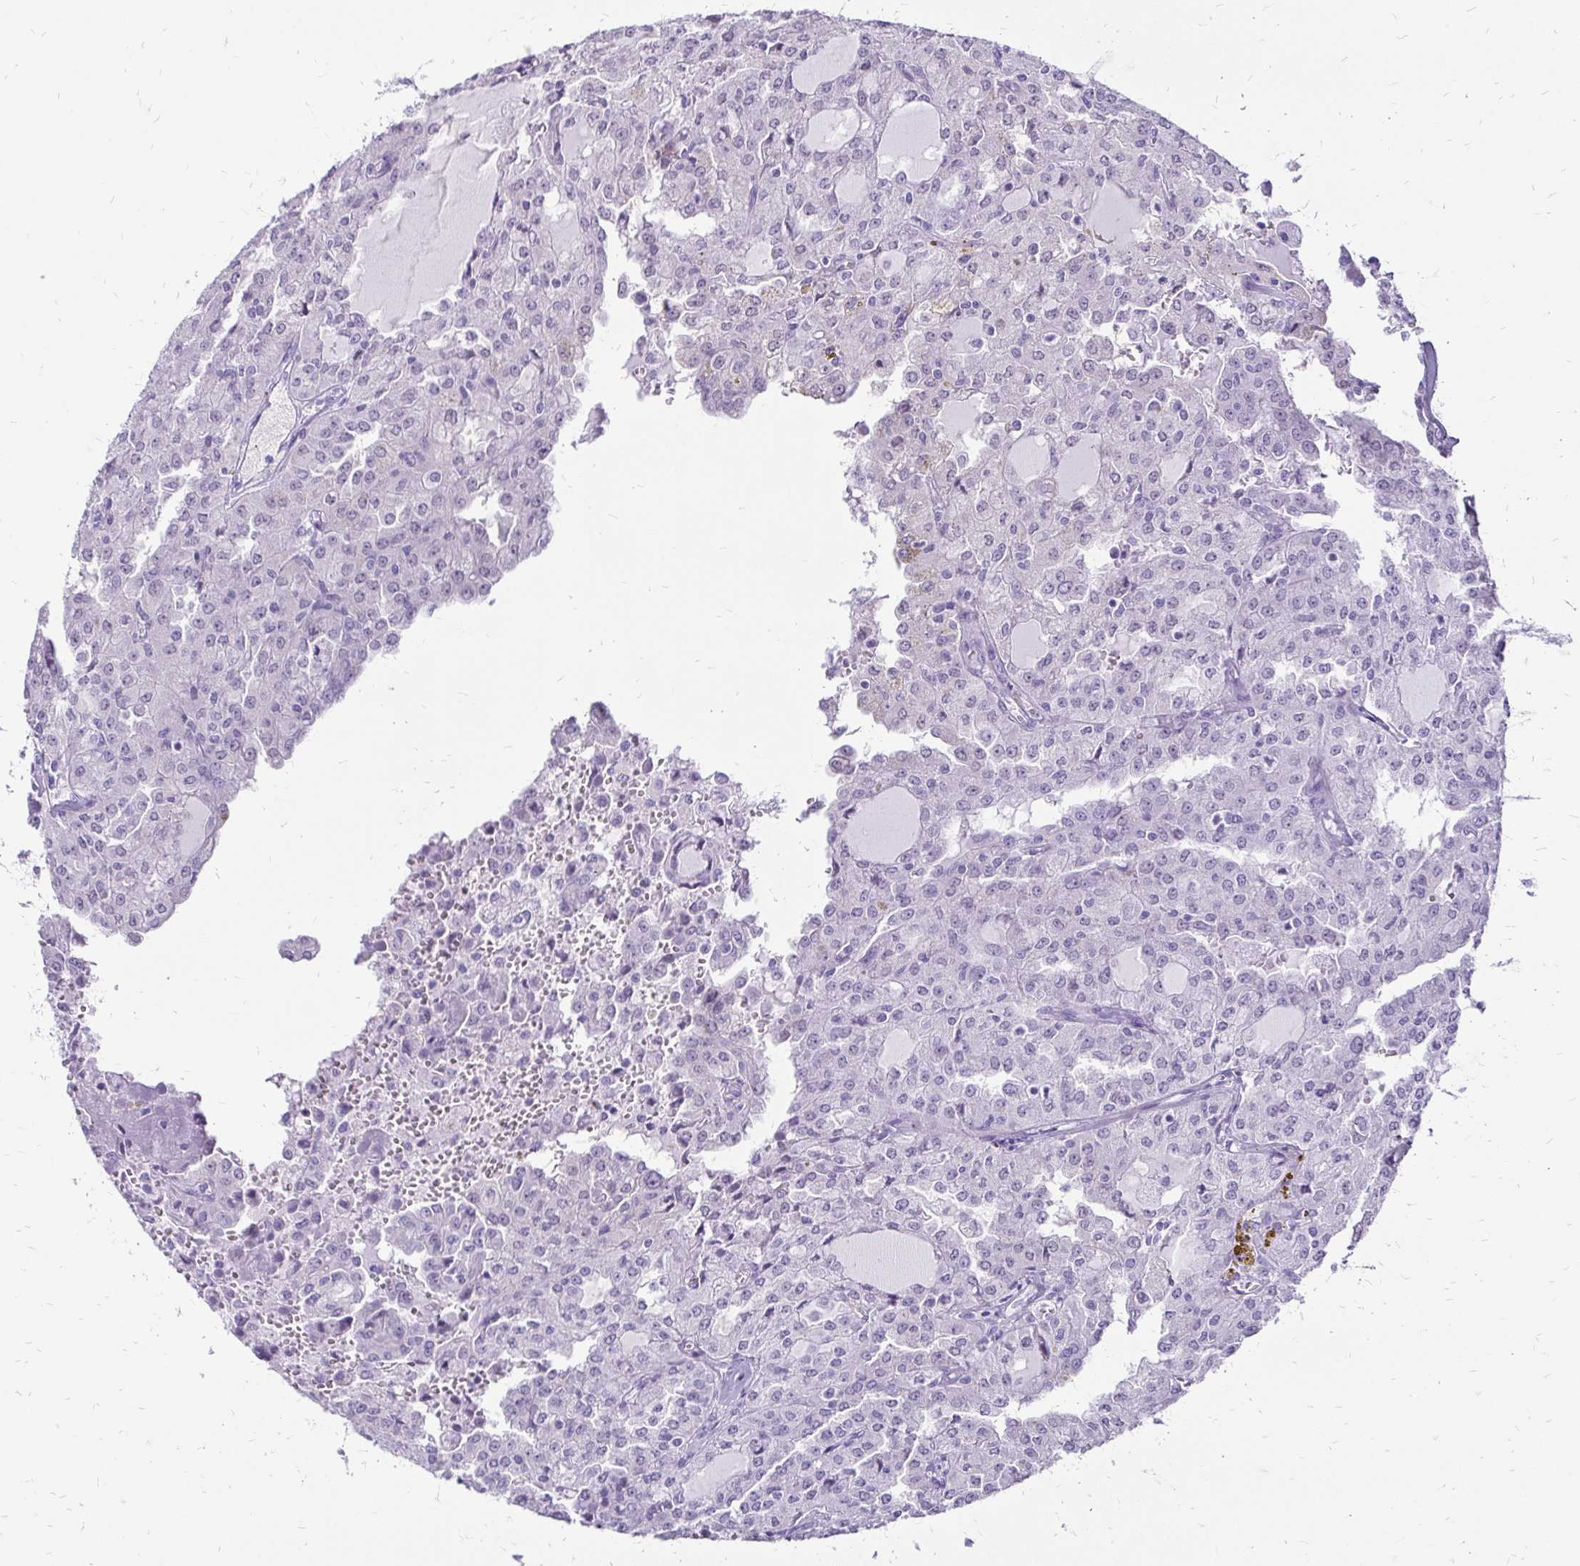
{"staining": {"intensity": "negative", "quantity": "none", "location": "none"}, "tissue": "head and neck cancer", "cell_type": "Tumor cells", "image_type": "cancer", "snomed": [{"axis": "morphology", "description": "Adenocarcinoma, NOS"}, {"axis": "topography", "description": "Head-Neck"}], "caption": "This is a micrograph of IHC staining of adenocarcinoma (head and neck), which shows no expression in tumor cells. (DAB IHC with hematoxylin counter stain).", "gene": "SLC32A1", "patient": {"sex": "male", "age": 64}}